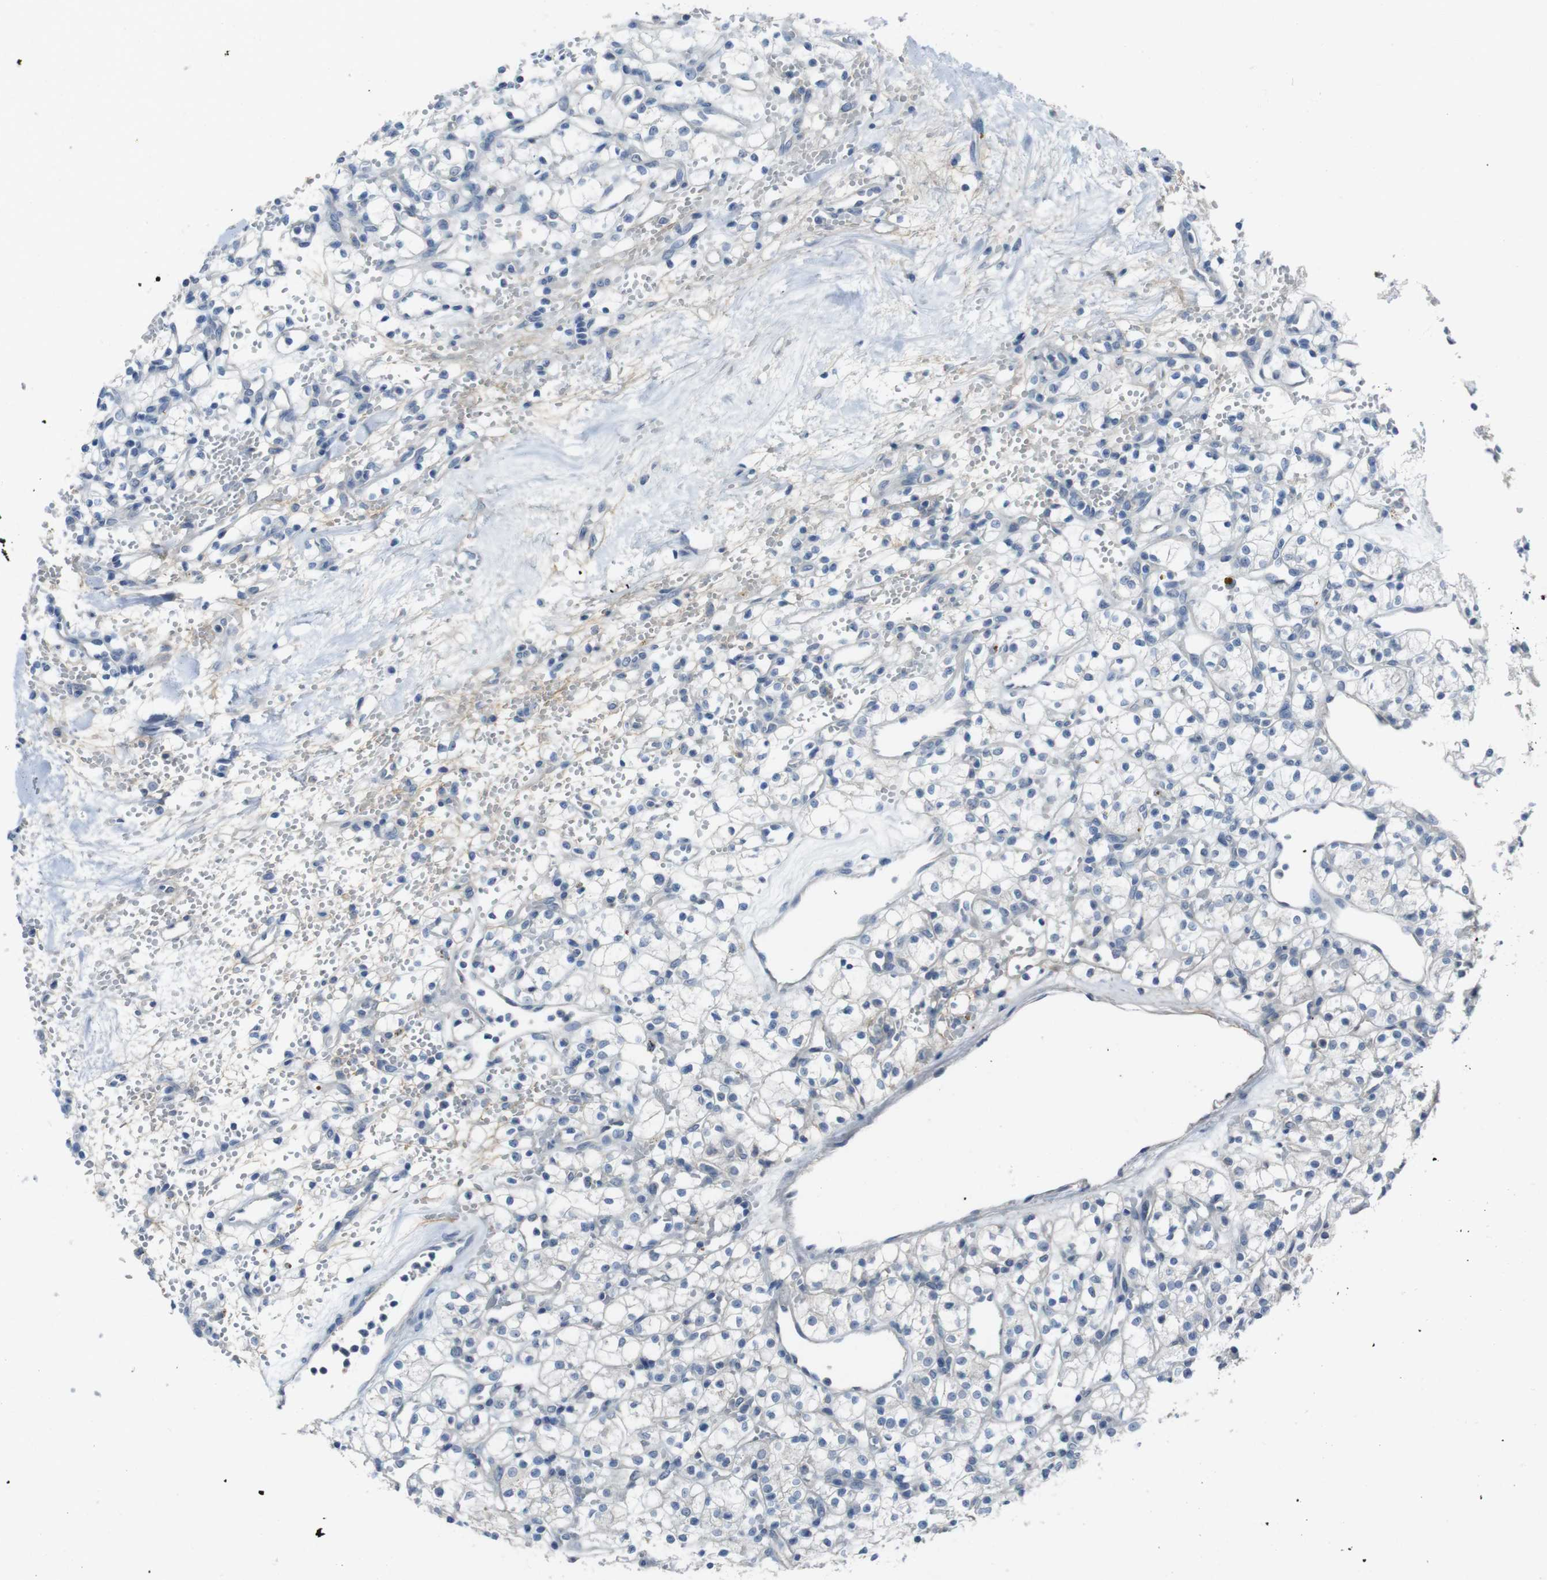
{"staining": {"intensity": "negative", "quantity": "none", "location": "none"}, "tissue": "renal cancer", "cell_type": "Tumor cells", "image_type": "cancer", "snomed": [{"axis": "morphology", "description": "Adenocarcinoma, NOS"}, {"axis": "topography", "description": "Kidney"}], "caption": "Tumor cells show no significant protein expression in renal cancer (adenocarcinoma).", "gene": "ENTPD7", "patient": {"sex": "female", "age": 60}}